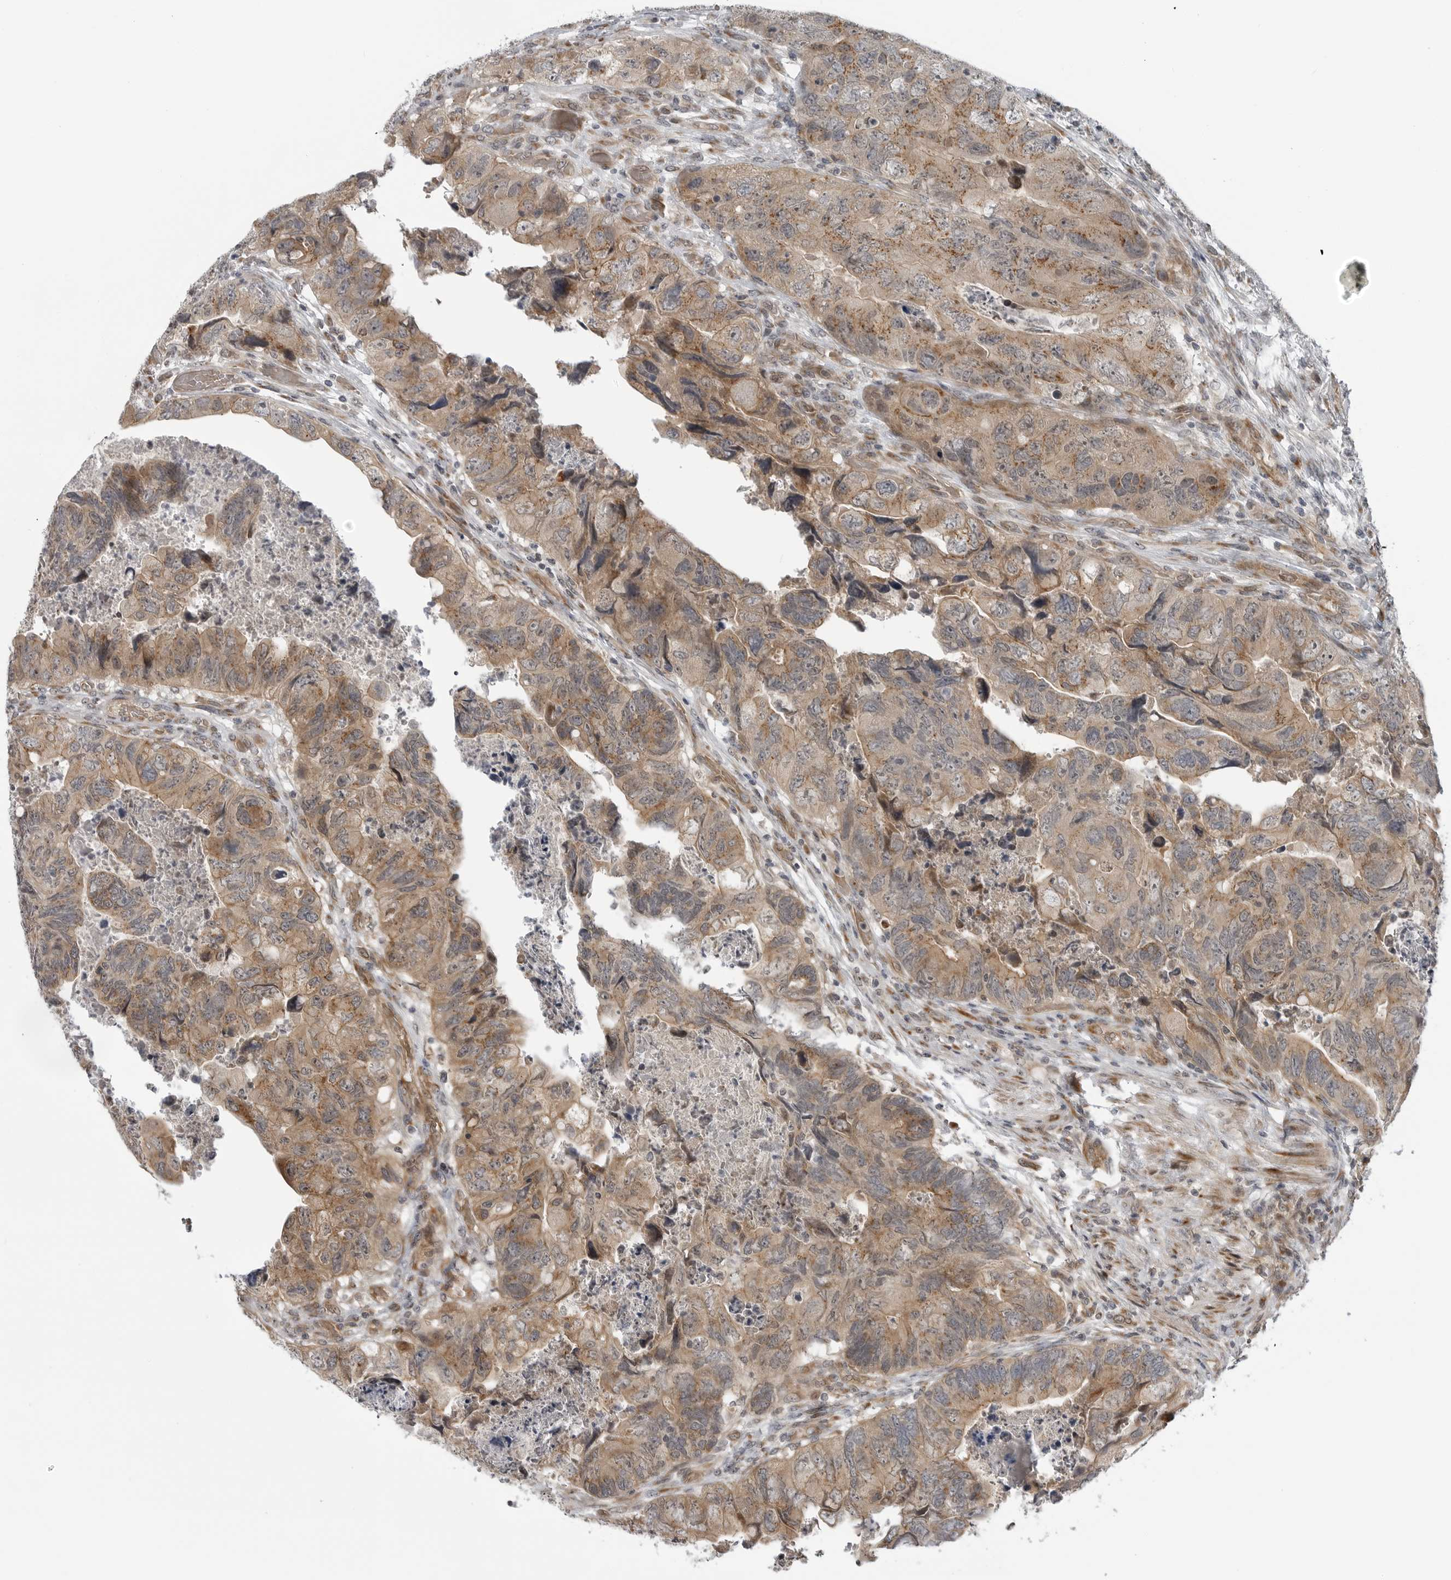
{"staining": {"intensity": "moderate", "quantity": ">75%", "location": "cytoplasmic/membranous"}, "tissue": "colorectal cancer", "cell_type": "Tumor cells", "image_type": "cancer", "snomed": [{"axis": "morphology", "description": "Adenocarcinoma, NOS"}, {"axis": "topography", "description": "Rectum"}], "caption": "A medium amount of moderate cytoplasmic/membranous positivity is seen in approximately >75% of tumor cells in colorectal adenocarcinoma tissue.", "gene": "LRRC45", "patient": {"sex": "male", "age": 63}}